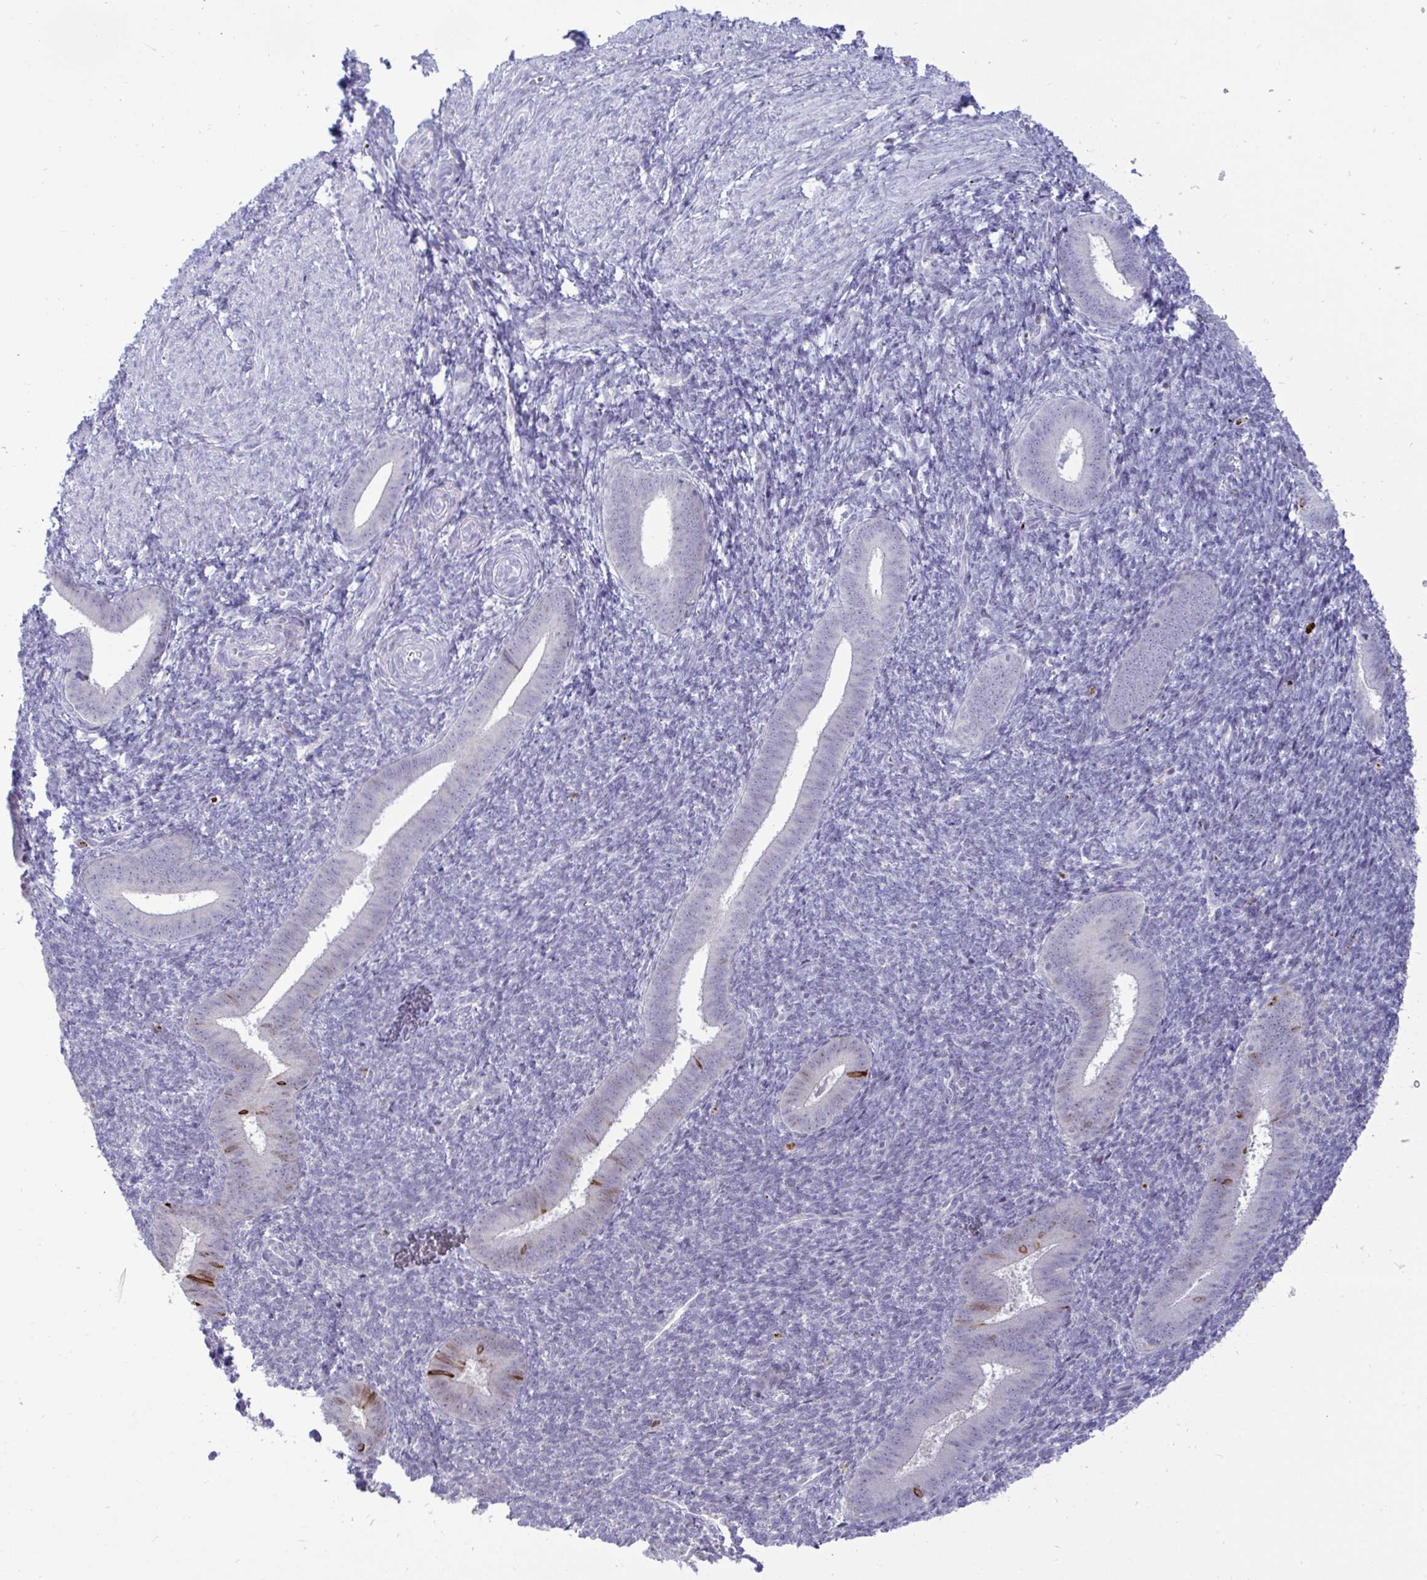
{"staining": {"intensity": "negative", "quantity": "none", "location": "none"}, "tissue": "endometrium", "cell_type": "Cells in endometrial stroma", "image_type": "normal", "snomed": [{"axis": "morphology", "description": "Normal tissue, NOS"}, {"axis": "topography", "description": "Endometrium"}], "caption": "This is an IHC photomicrograph of benign human endometrium. There is no positivity in cells in endometrial stroma.", "gene": "EPOP", "patient": {"sex": "female", "age": 25}}